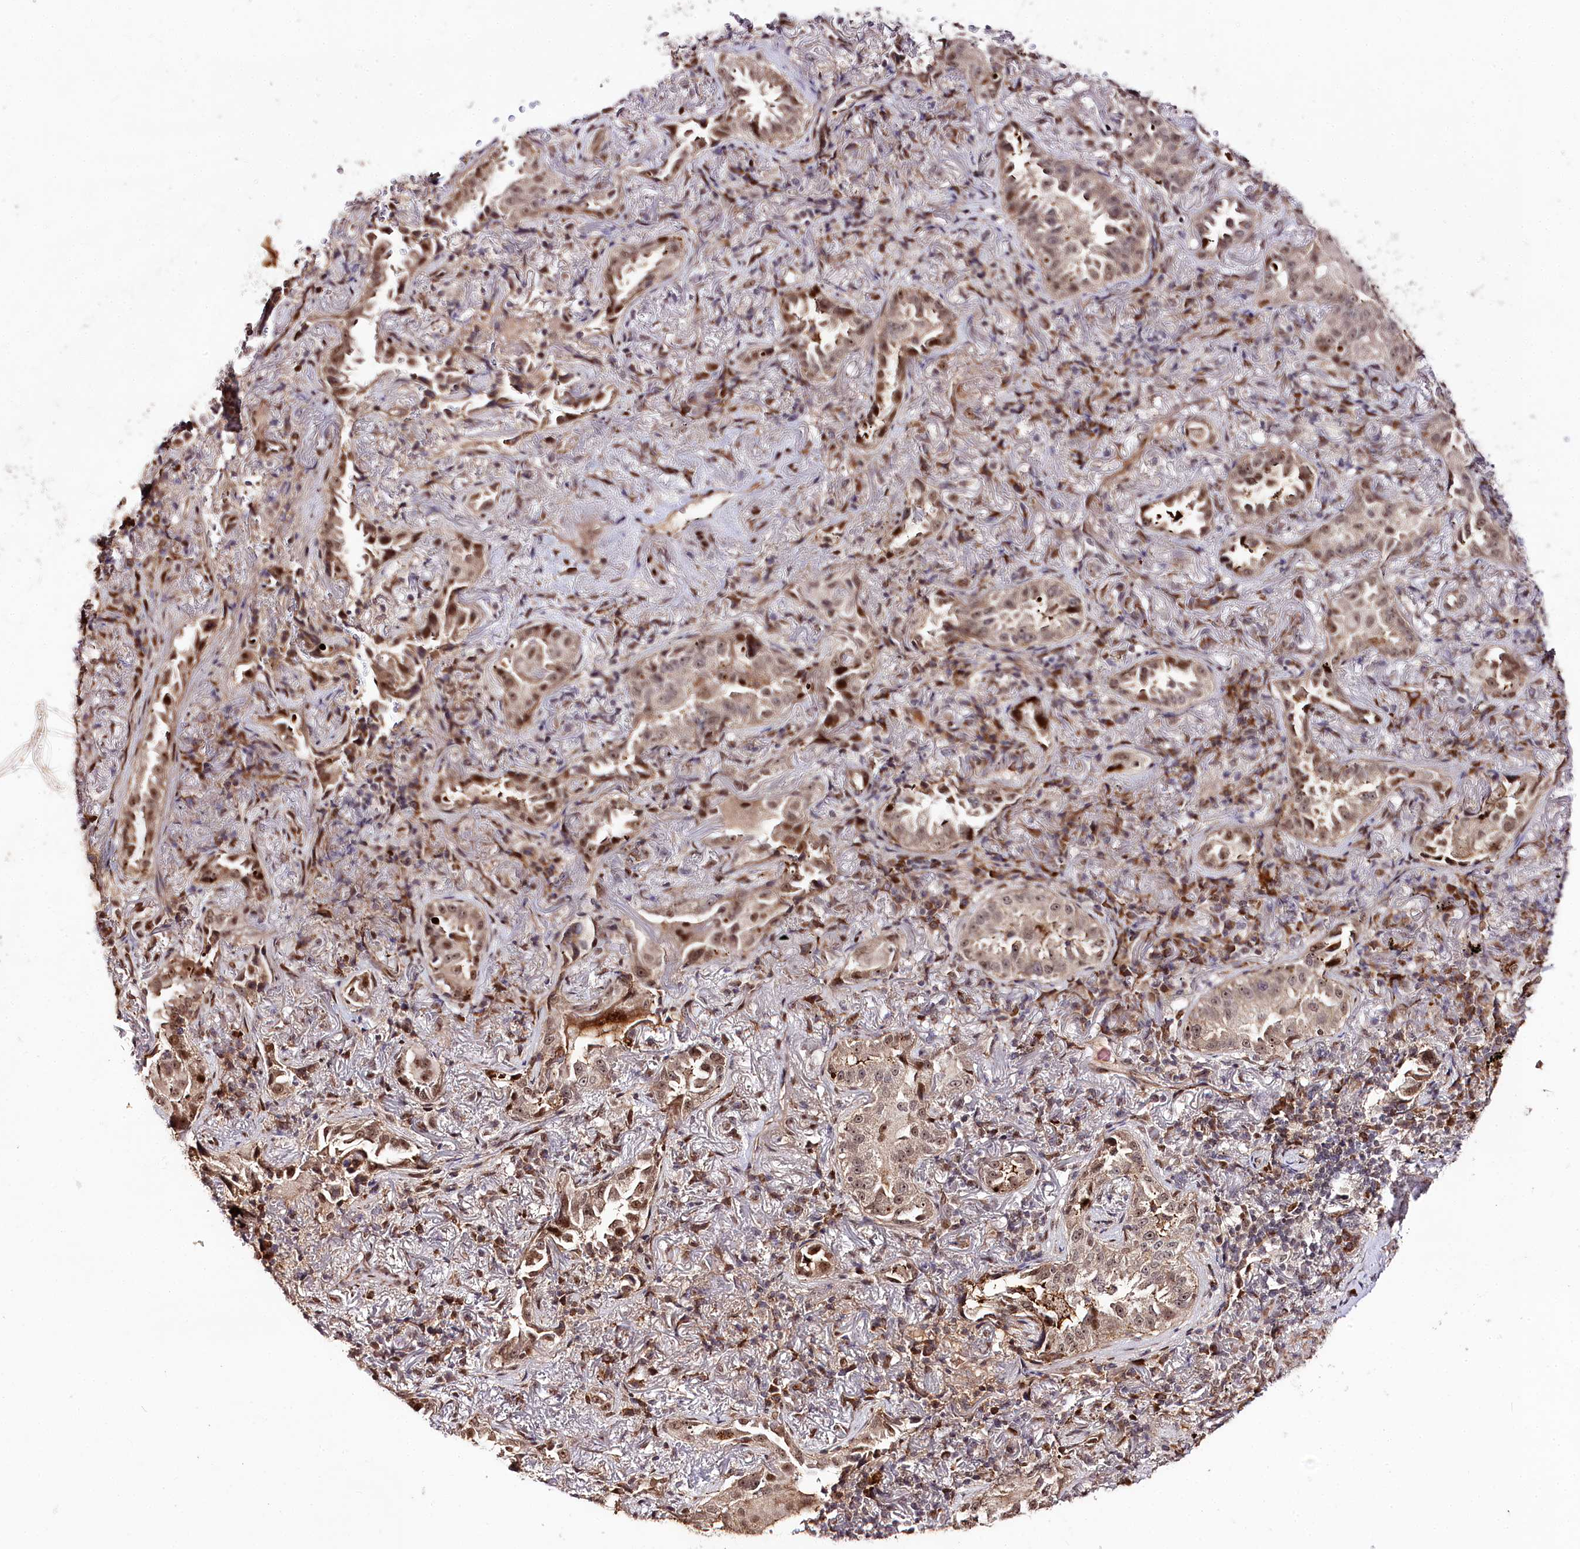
{"staining": {"intensity": "moderate", "quantity": ">75%", "location": "cytoplasmic/membranous,nuclear"}, "tissue": "lung cancer", "cell_type": "Tumor cells", "image_type": "cancer", "snomed": [{"axis": "morphology", "description": "Adenocarcinoma, NOS"}, {"axis": "topography", "description": "Lung"}], "caption": "Human lung adenocarcinoma stained with a brown dye shows moderate cytoplasmic/membranous and nuclear positive staining in approximately >75% of tumor cells.", "gene": "DMP1", "patient": {"sex": "female", "age": 69}}